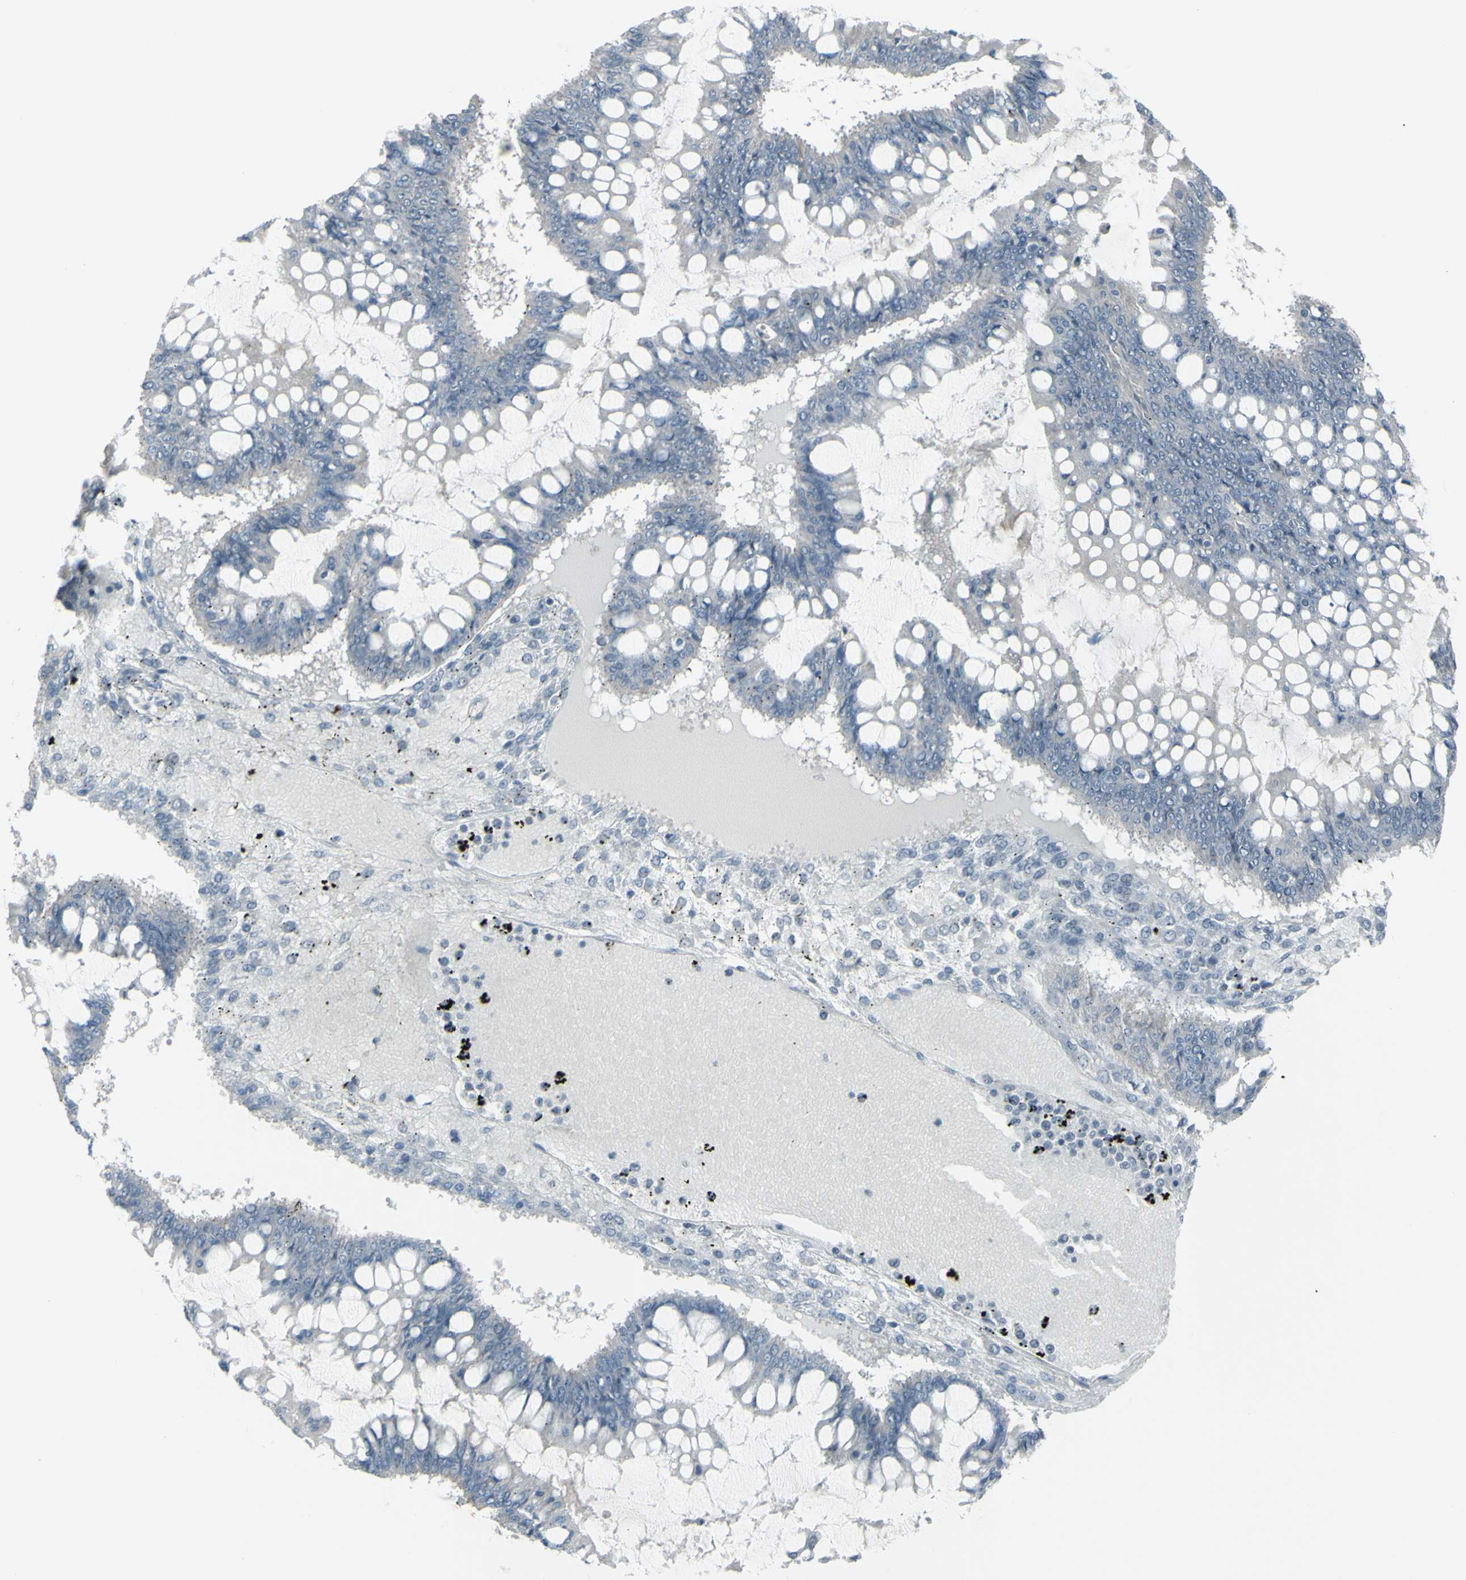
{"staining": {"intensity": "negative", "quantity": "none", "location": "none"}, "tissue": "ovarian cancer", "cell_type": "Tumor cells", "image_type": "cancer", "snomed": [{"axis": "morphology", "description": "Cystadenocarcinoma, mucinous, NOS"}, {"axis": "topography", "description": "Ovary"}], "caption": "Tumor cells are negative for protein expression in human mucinous cystadenocarcinoma (ovarian). The staining was performed using DAB to visualize the protein expression in brown, while the nuclei were stained in blue with hematoxylin (Magnification: 20x).", "gene": "RAB3A", "patient": {"sex": "female", "age": 73}}